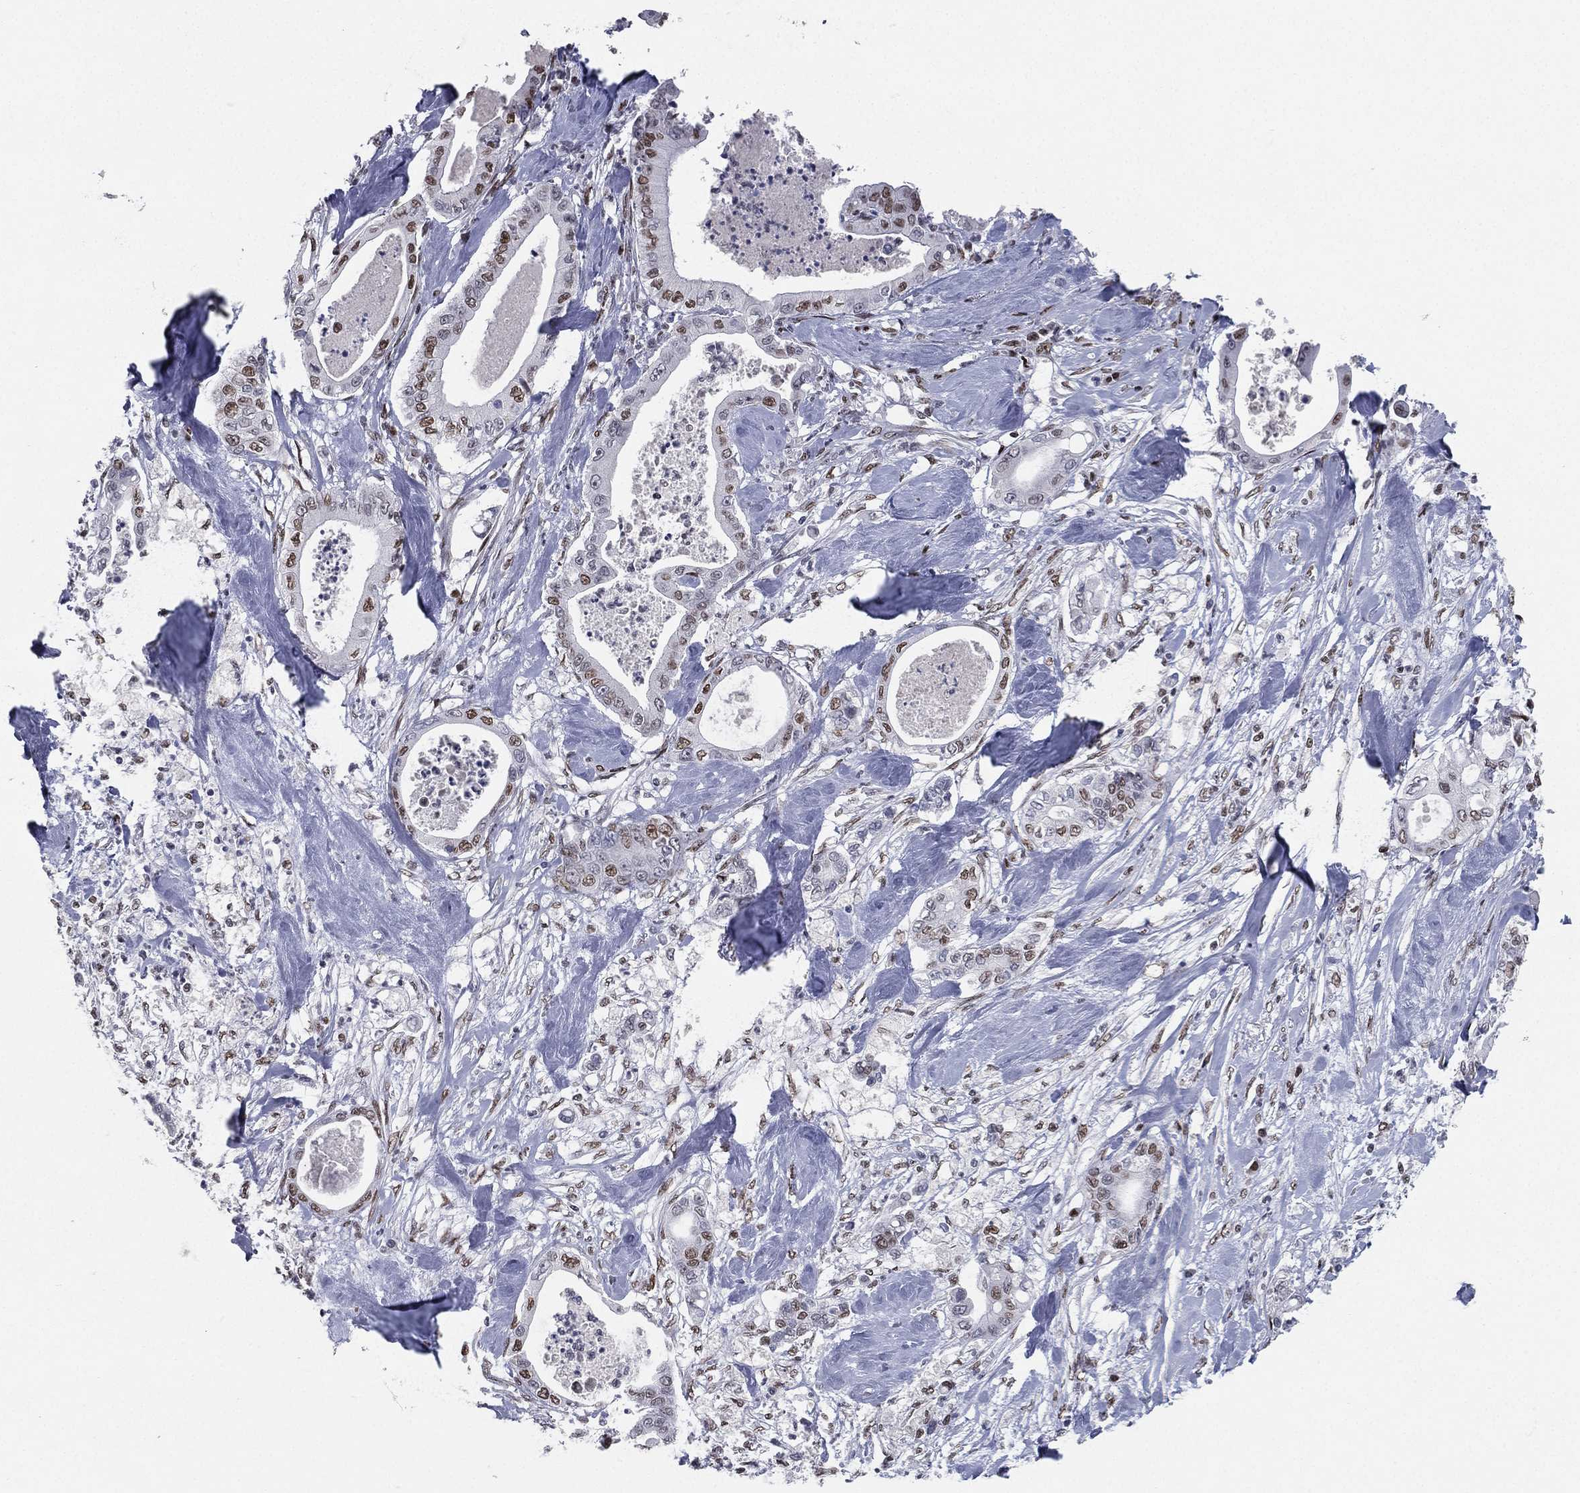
{"staining": {"intensity": "moderate", "quantity": ">75%", "location": "nuclear"}, "tissue": "pancreatic cancer", "cell_type": "Tumor cells", "image_type": "cancer", "snomed": [{"axis": "morphology", "description": "Adenocarcinoma, NOS"}, {"axis": "topography", "description": "Pancreas"}], "caption": "Immunohistochemical staining of pancreatic cancer (adenocarcinoma) displays medium levels of moderate nuclear protein staining in about >75% of tumor cells.", "gene": "RTF1", "patient": {"sex": "male", "age": 71}}